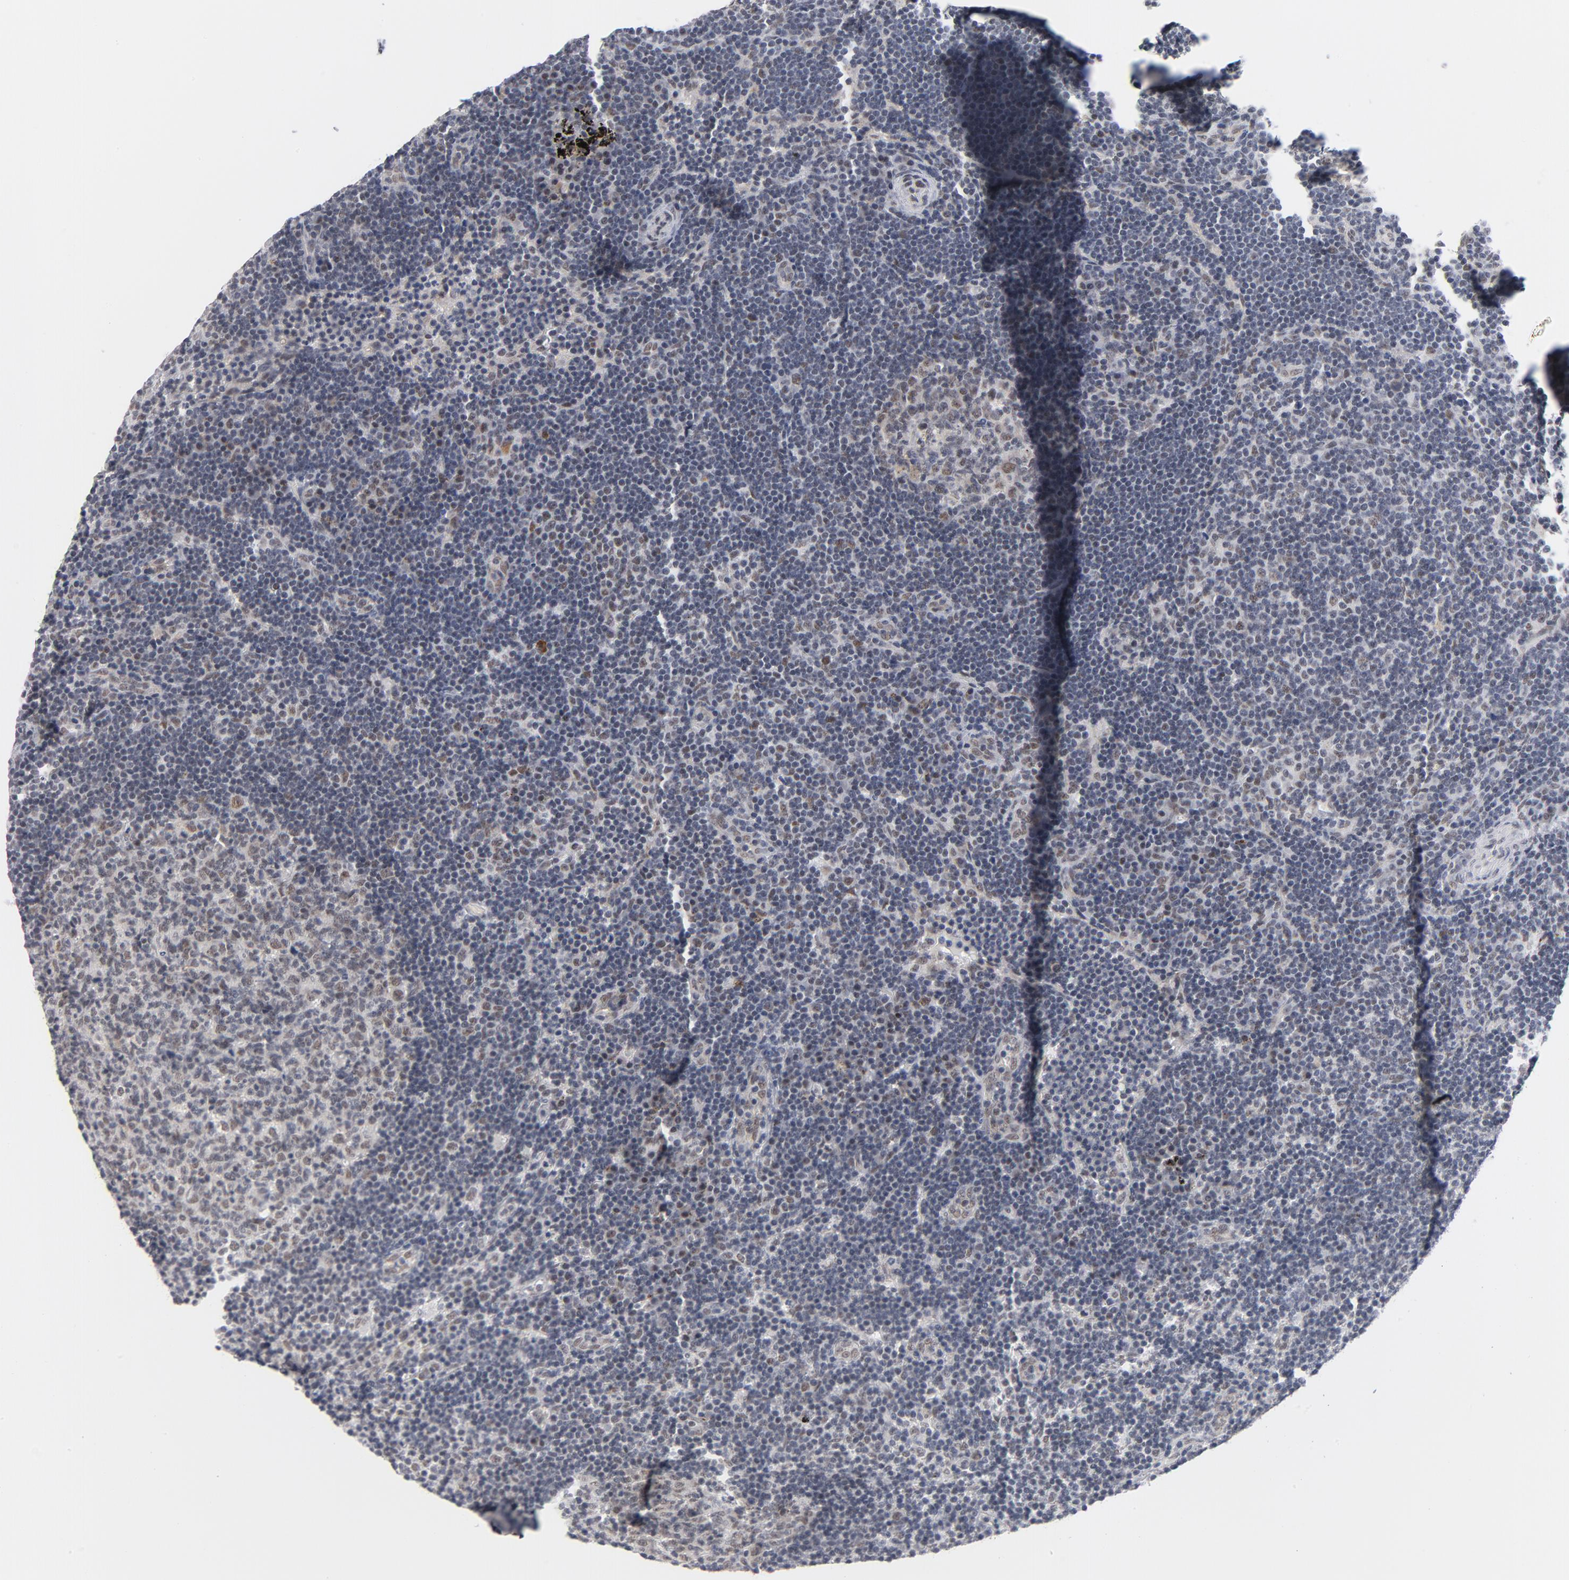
{"staining": {"intensity": "moderate", "quantity": "25%-75%", "location": "nuclear"}, "tissue": "lymph node", "cell_type": "Germinal center cells", "image_type": "normal", "snomed": [{"axis": "morphology", "description": "Normal tissue, NOS"}, {"axis": "morphology", "description": "Squamous cell carcinoma, metastatic, NOS"}, {"axis": "topography", "description": "Lymph node"}], "caption": "About 25%-75% of germinal center cells in normal human lymph node display moderate nuclear protein expression as visualized by brown immunohistochemical staining.", "gene": "BAP1", "patient": {"sex": "female", "age": 53}}